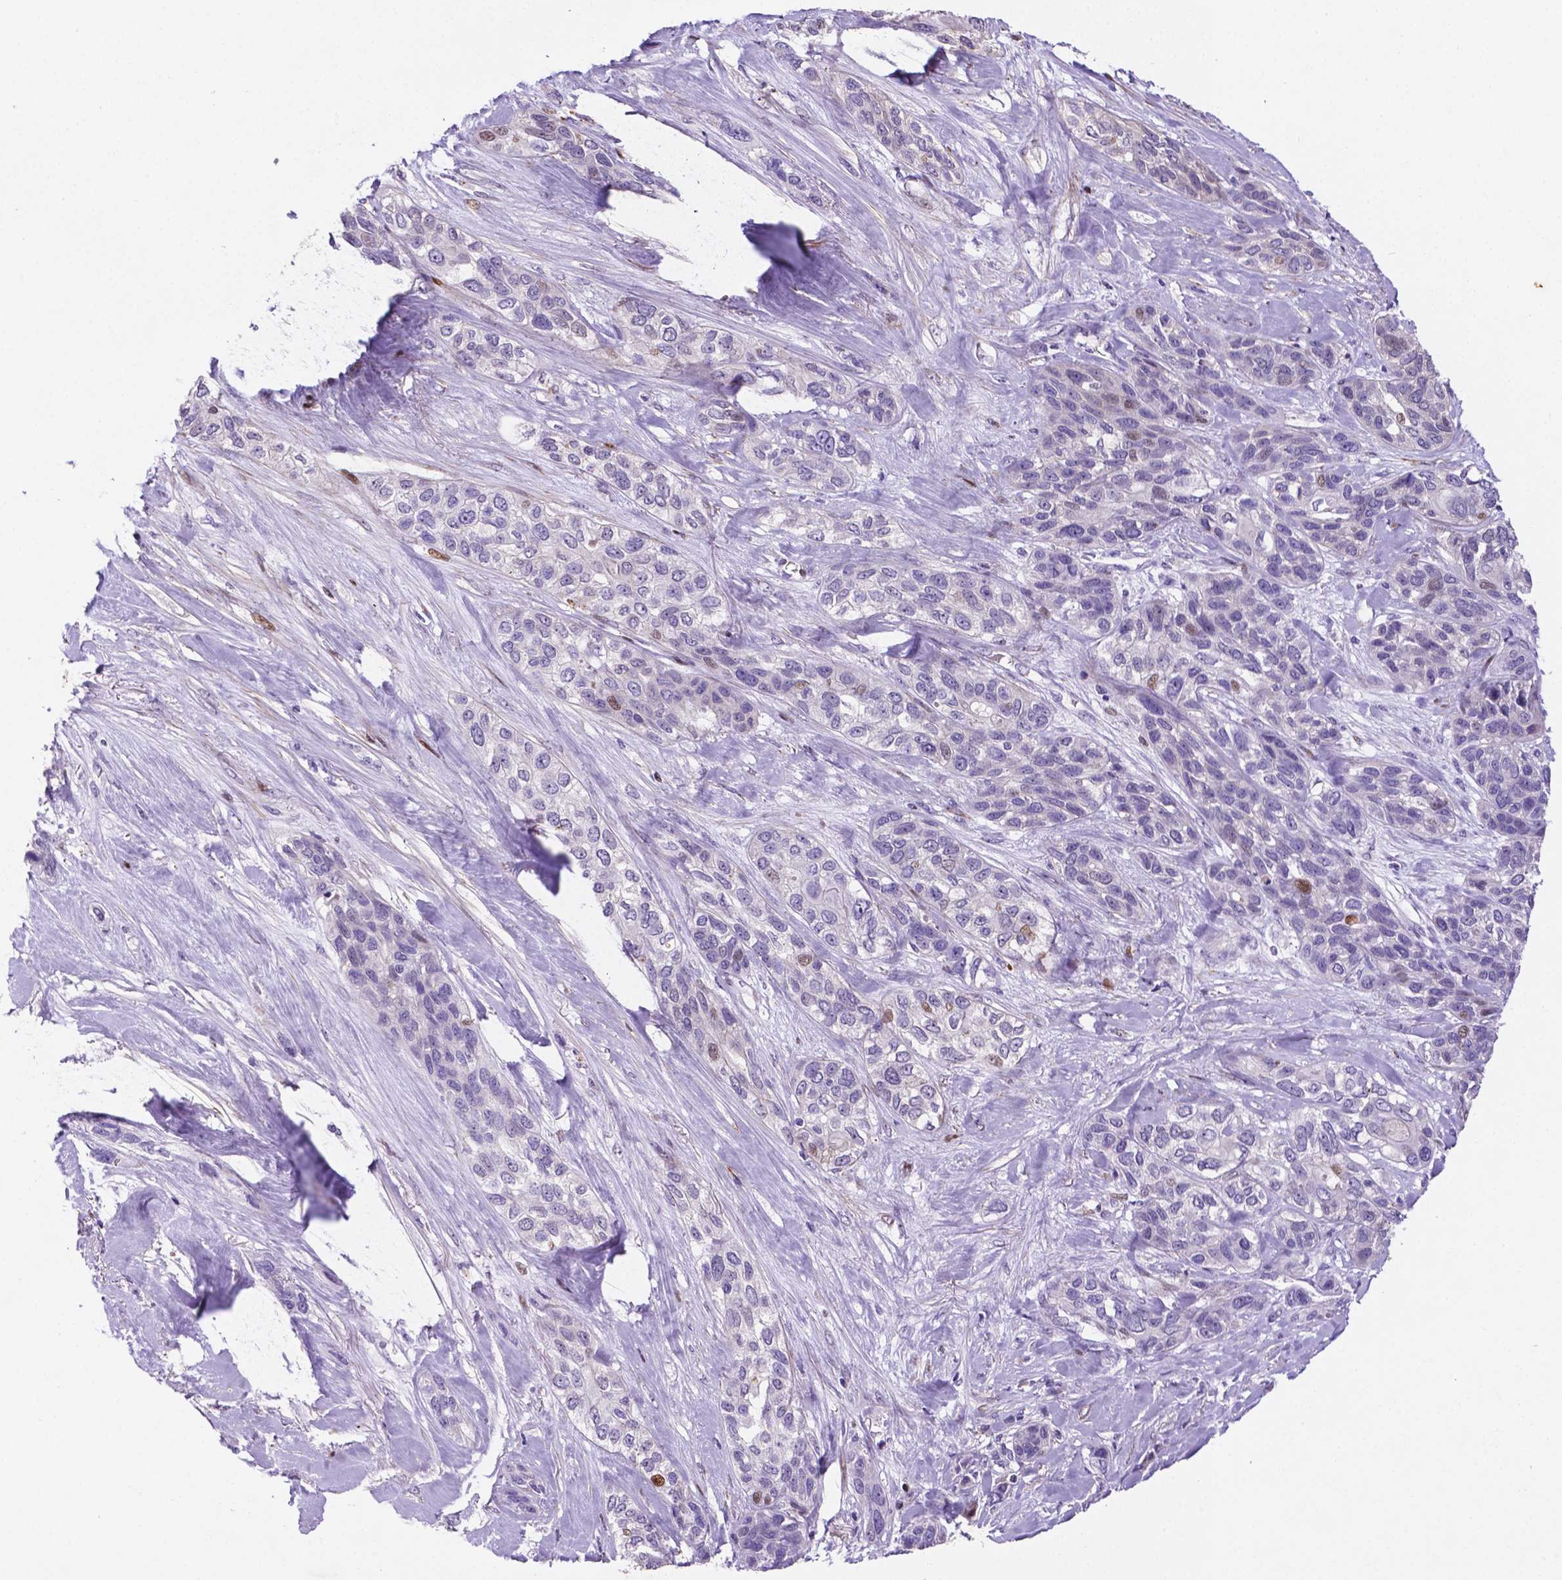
{"staining": {"intensity": "moderate", "quantity": "<25%", "location": "nuclear"}, "tissue": "lung cancer", "cell_type": "Tumor cells", "image_type": "cancer", "snomed": [{"axis": "morphology", "description": "Squamous cell carcinoma, NOS"}, {"axis": "topography", "description": "Lung"}], "caption": "DAB (3,3'-diaminobenzidine) immunohistochemical staining of human lung squamous cell carcinoma demonstrates moderate nuclear protein staining in approximately <25% of tumor cells.", "gene": "TM4SF20", "patient": {"sex": "female", "age": 70}}